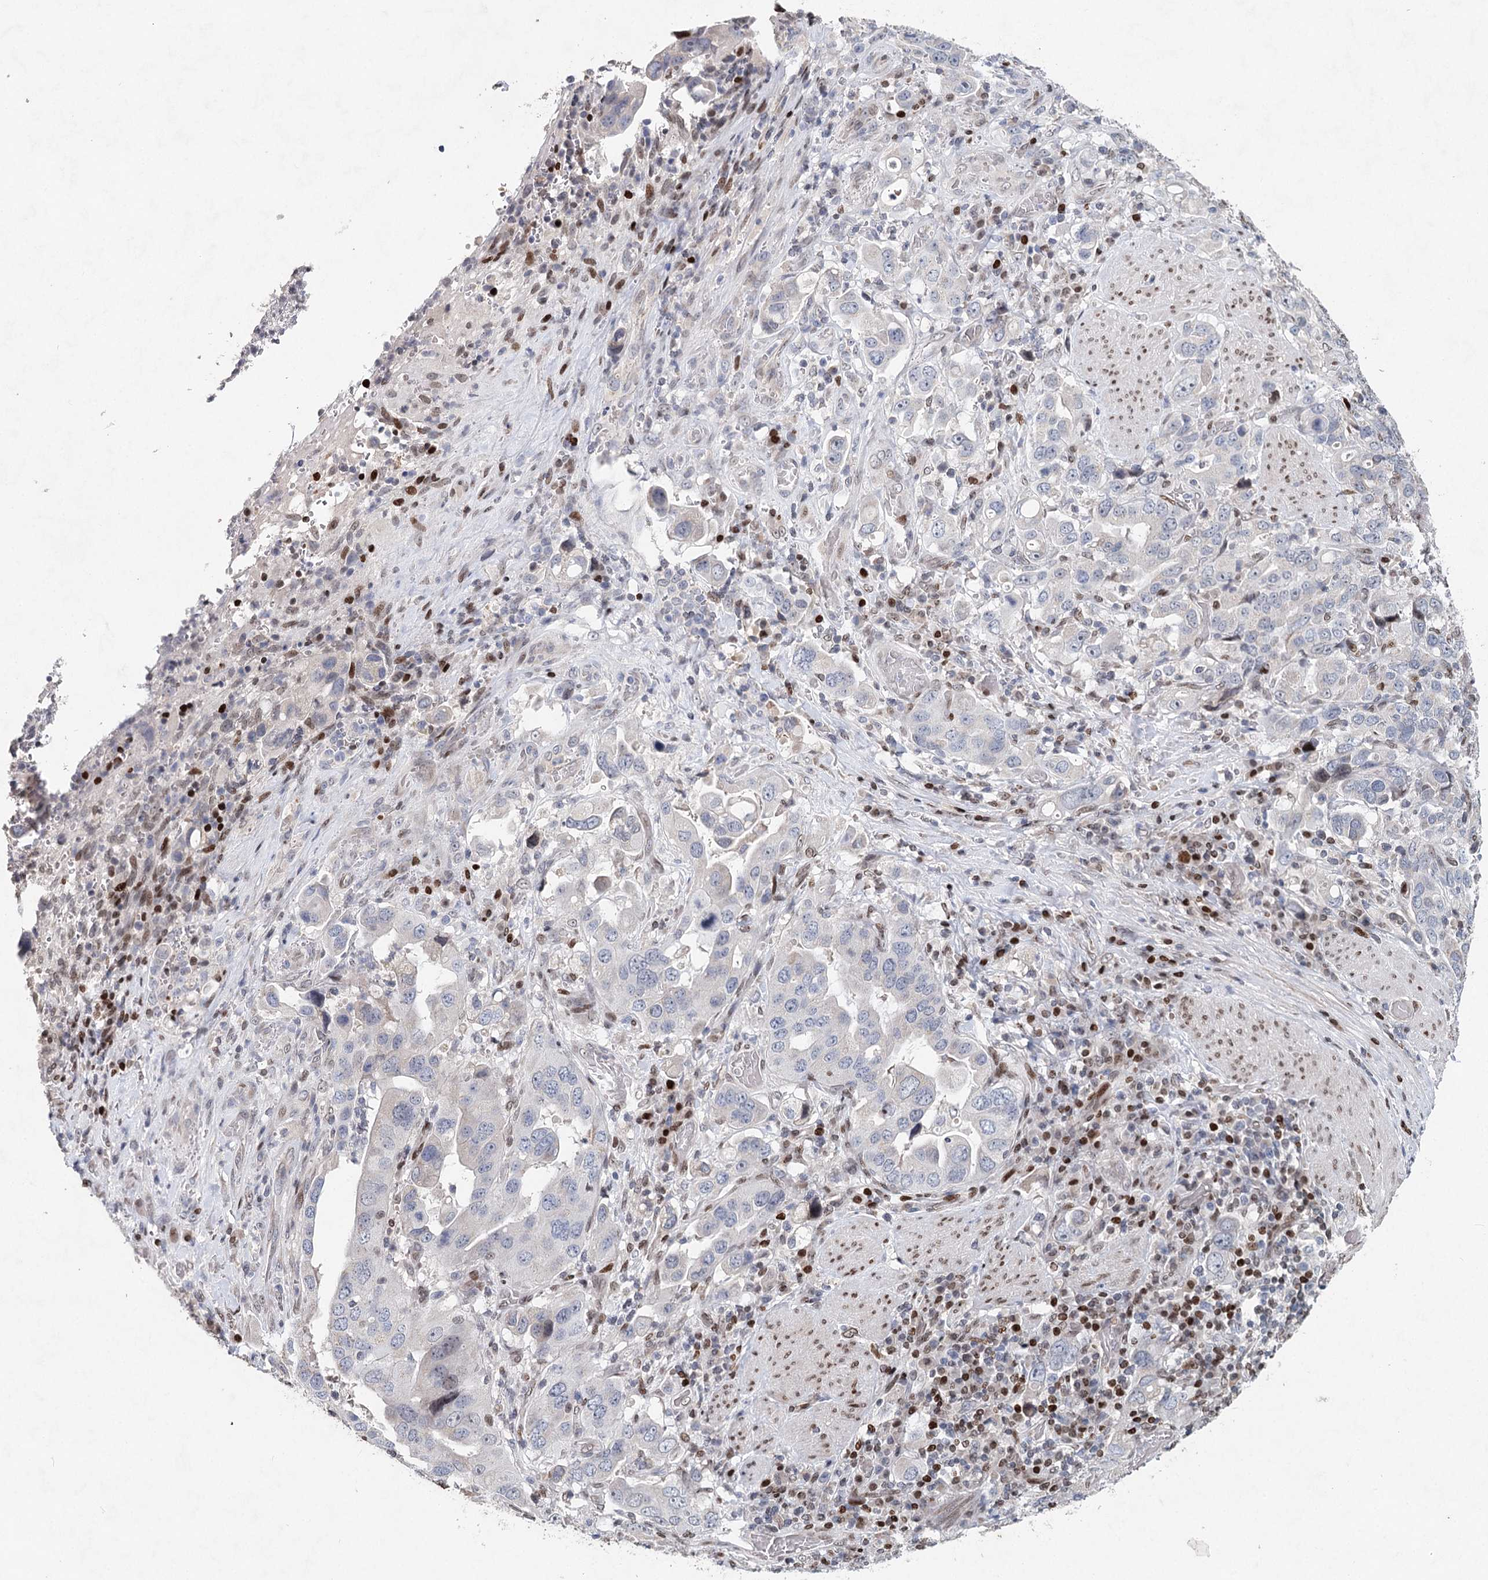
{"staining": {"intensity": "negative", "quantity": "none", "location": "none"}, "tissue": "stomach cancer", "cell_type": "Tumor cells", "image_type": "cancer", "snomed": [{"axis": "morphology", "description": "Adenocarcinoma, NOS"}, {"axis": "topography", "description": "Stomach, upper"}], "caption": "This image is of stomach cancer stained with immunohistochemistry to label a protein in brown with the nuclei are counter-stained blue. There is no staining in tumor cells. (DAB immunohistochemistry (IHC), high magnification).", "gene": "FRMD4A", "patient": {"sex": "male", "age": 62}}